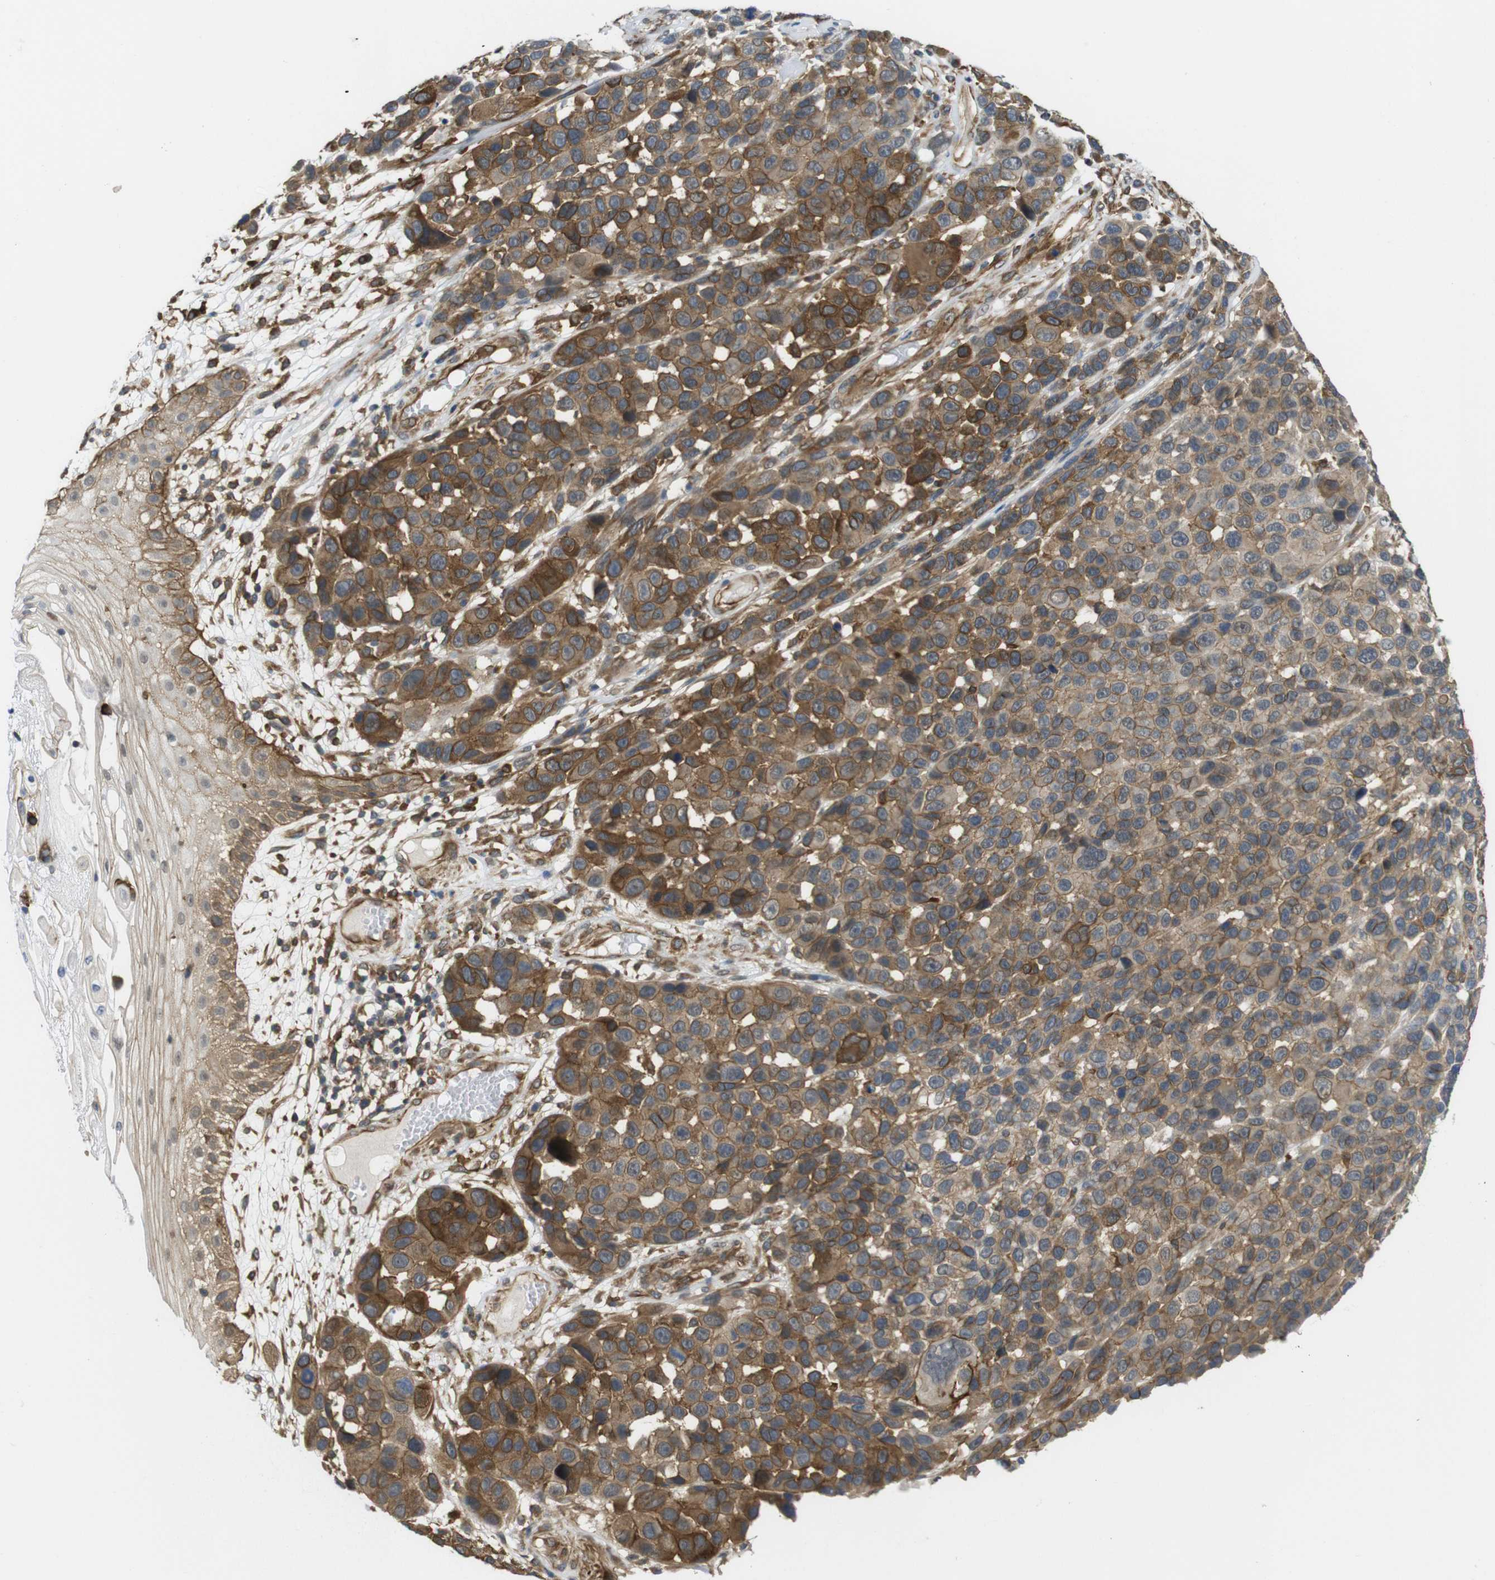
{"staining": {"intensity": "moderate", "quantity": ">75%", "location": "cytoplasmic/membranous"}, "tissue": "melanoma", "cell_type": "Tumor cells", "image_type": "cancer", "snomed": [{"axis": "morphology", "description": "Malignant melanoma, NOS"}, {"axis": "topography", "description": "Skin"}], "caption": "Human malignant melanoma stained with a brown dye displays moderate cytoplasmic/membranous positive staining in approximately >75% of tumor cells.", "gene": "ZDHHC5", "patient": {"sex": "male", "age": 53}}